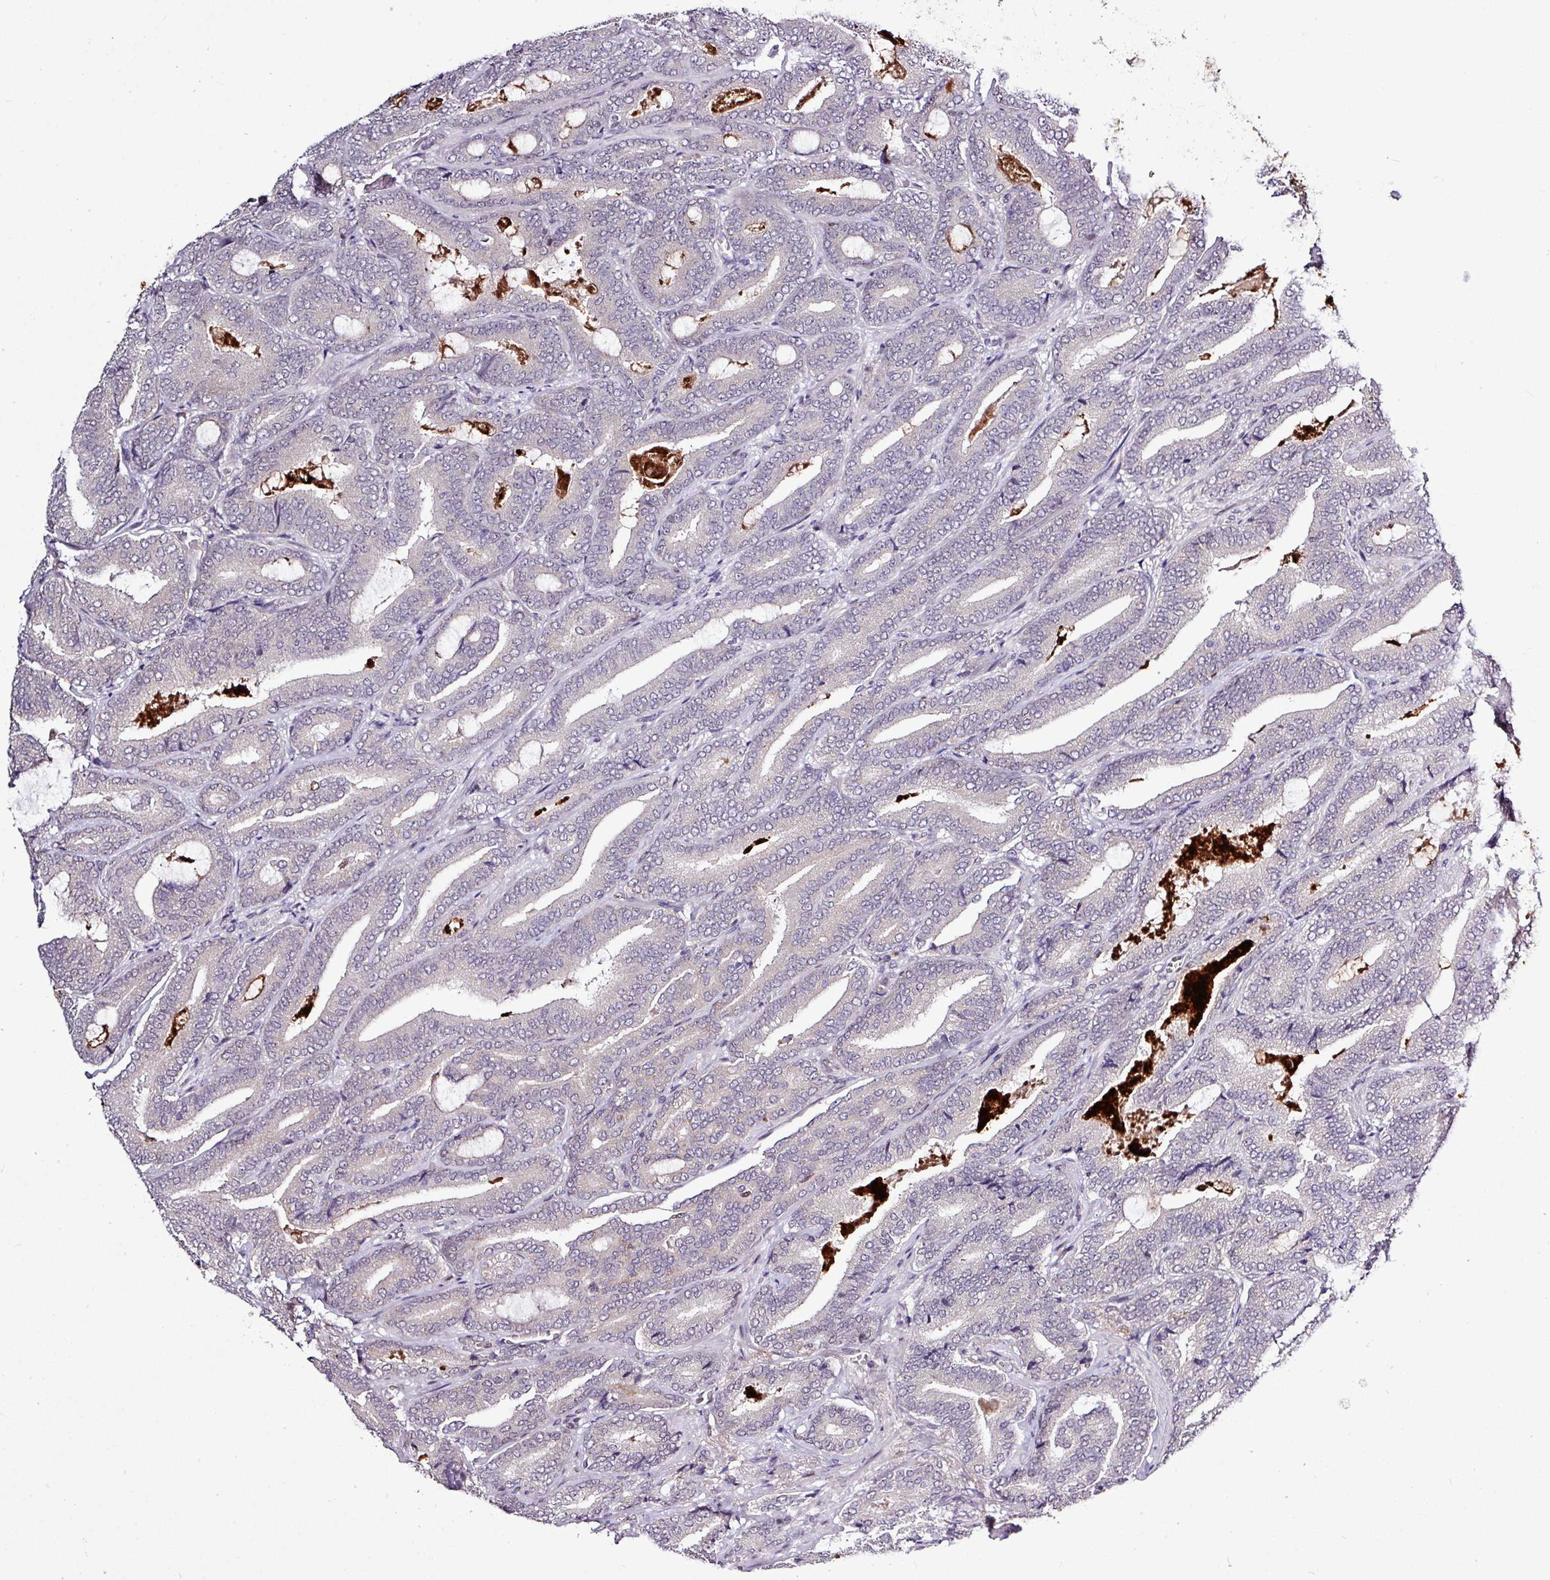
{"staining": {"intensity": "negative", "quantity": "none", "location": "none"}, "tissue": "prostate cancer", "cell_type": "Tumor cells", "image_type": "cancer", "snomed": [{"axis": "morphology", "description": "Adenocarcinoma, Low grade"}, {"axis": "topography", "description": "Prostate and seminal vesicle, NOS"}], "caption": "Immunohistochemistry (IHC) of human prostate cancer (low-grade adenocarcinoma) reveals no staining in tumor cells.", "gene": "SKIC2", "patient": {"sex": "male", "age": 61}}